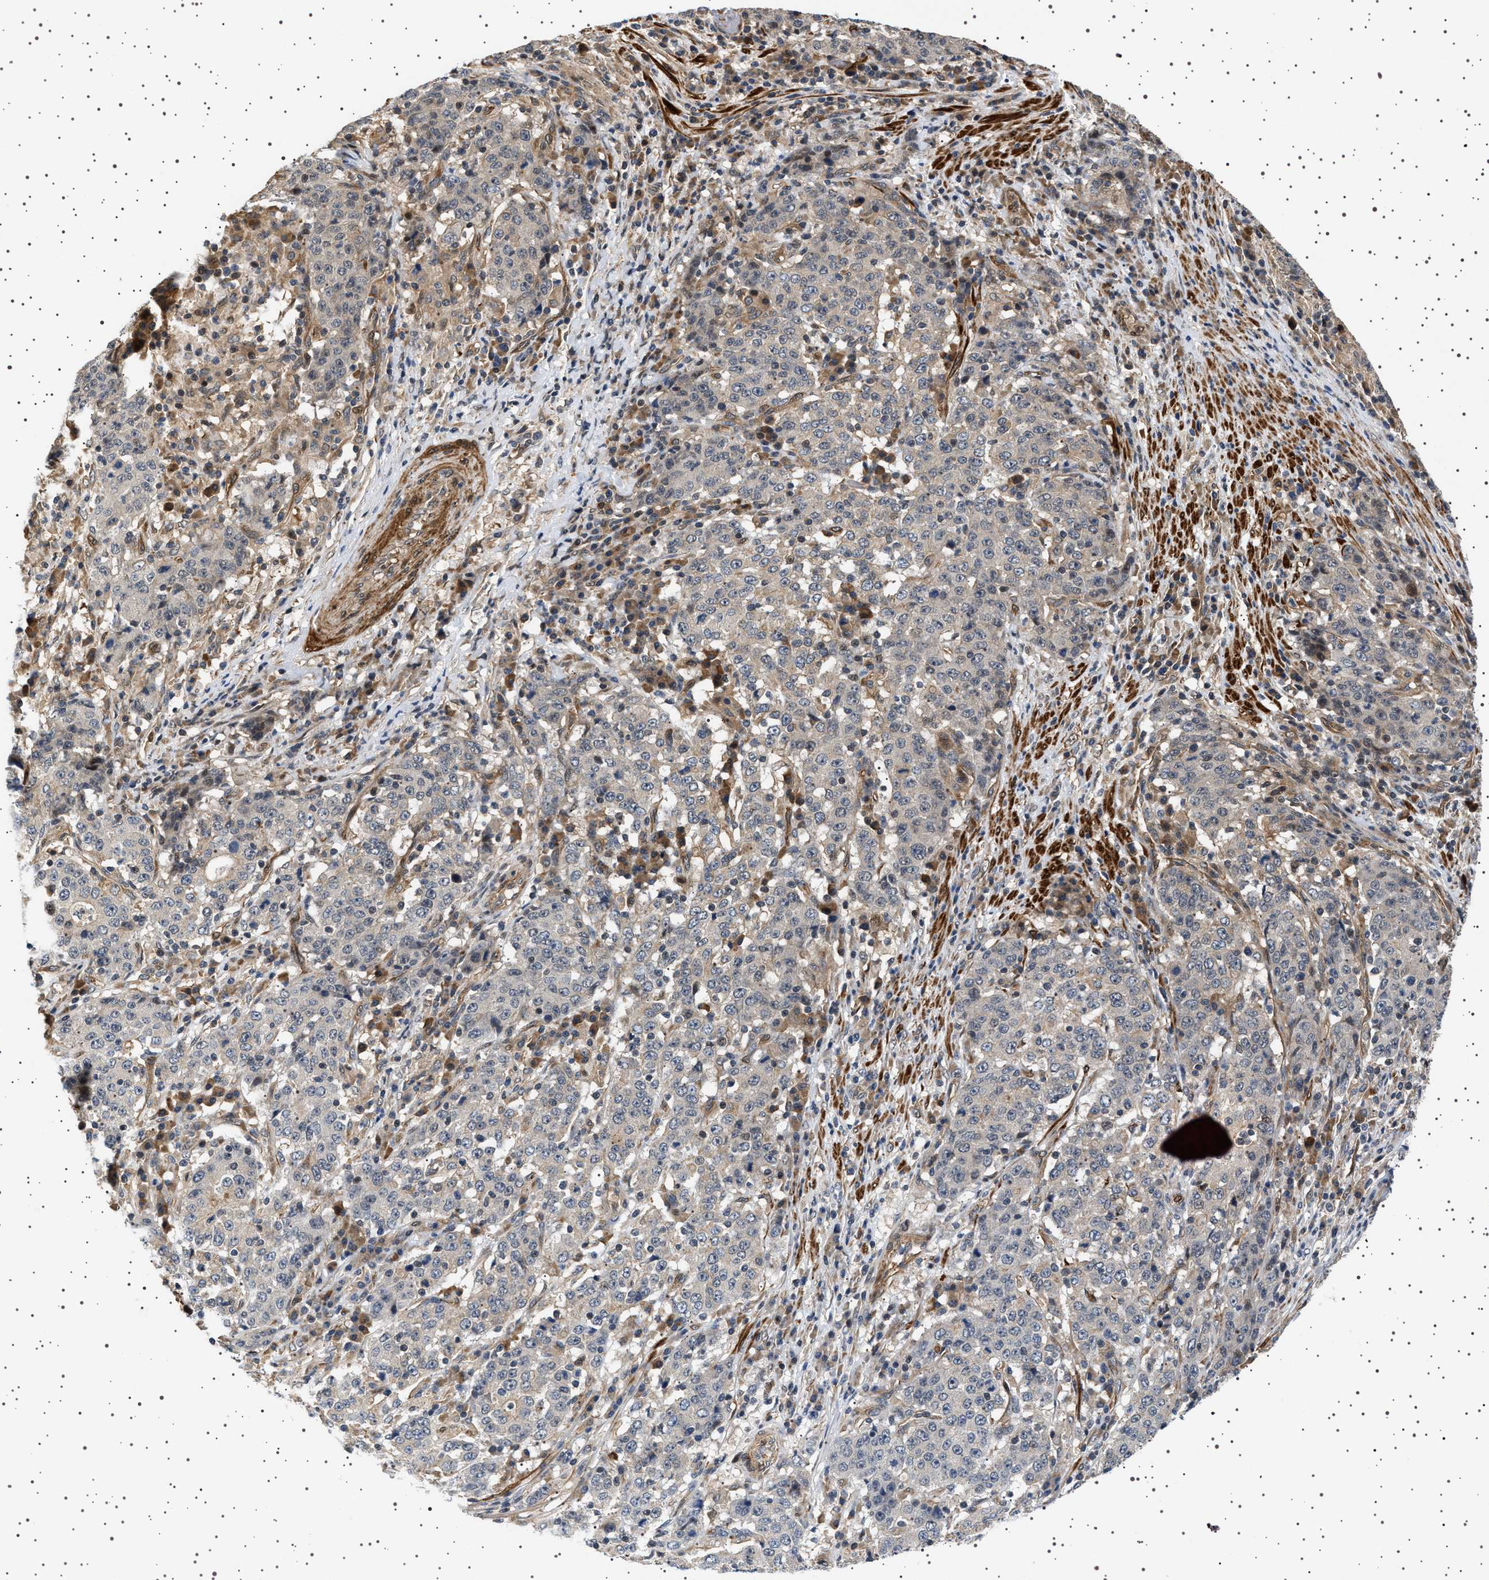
{"staining": {"intensity": "negative", "quantity": "none", "location": "none"}, "tissue": "stomach cancer", "cell_type": "Tumor cells", "image_type": "cancer", "snomed": [{"axis": "morphology", "description": "Adenocarcinoma, NOS"}, {"axis": "topography", "description": "Stomach"}], "caption": "High magnification brightfield microscopy of stomach cancer stained with DAB (brown) and counterstained with hematoxylin (blue): tumor cells show no significant expression.", "gene": "BAG3", "patient": {"sex": "male", "age": 59}}